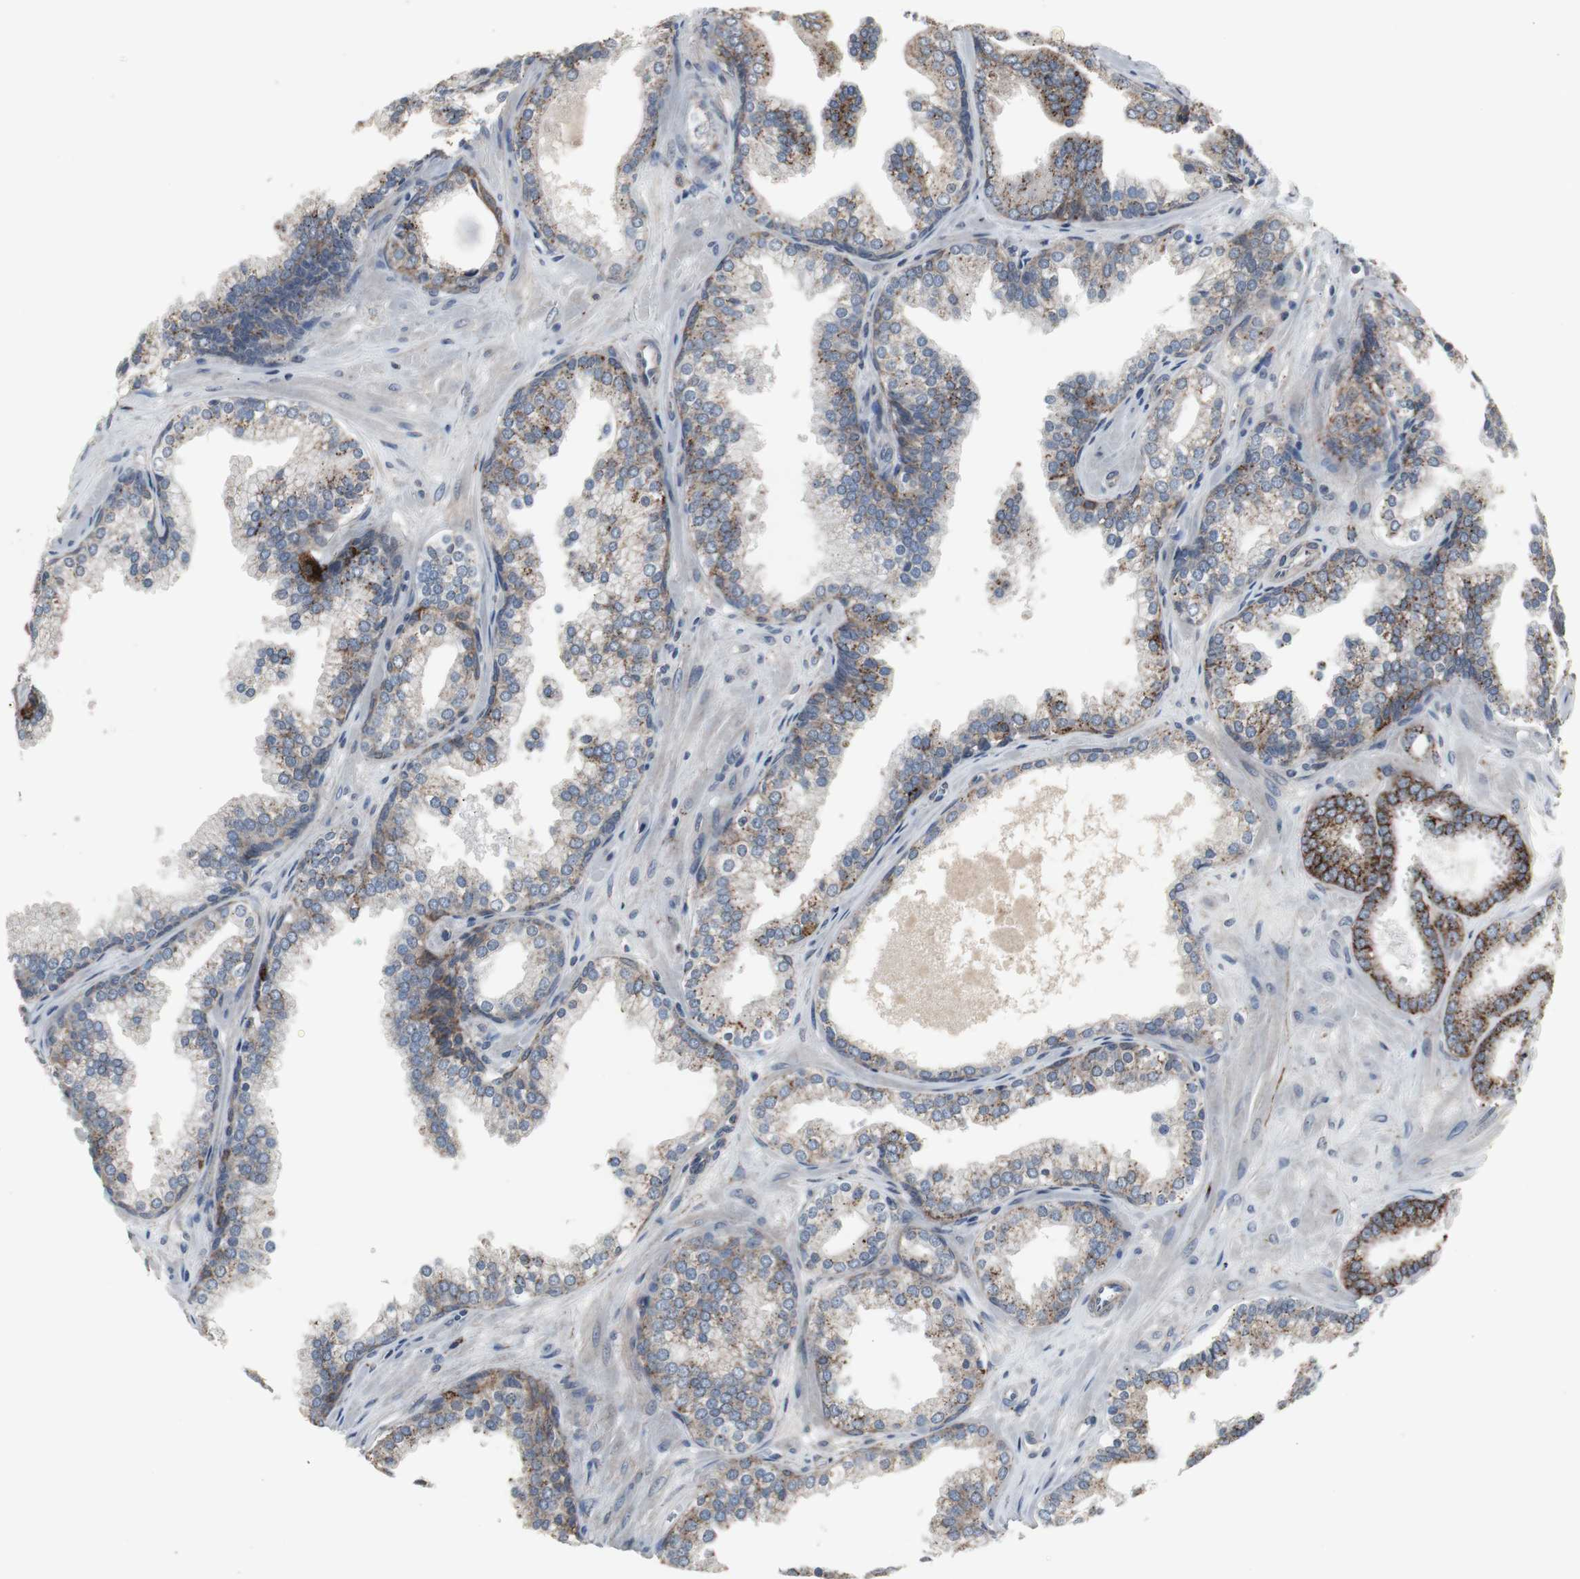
{"staining": {"intensity": "strong", "quantity": ">75%", "location": "cytoplasmic/membranous"}, "tissue": "prostate cancer", "cell_type": "Tumor cells", "image_type": "cancer", "snomed": [{"axis": "morphology", "description": "Adenocarcinoma, Low grade"}, {"axis": "topography", "description": "Prostate"}], "caption": "Prostate cancer stained for a protein (brown) shows strong cytoplasmic/membranous positive positivity in approximately >75% of tumor cells.", "gene": "GBA1", "patient": {"sex": "male", "age": 57}}